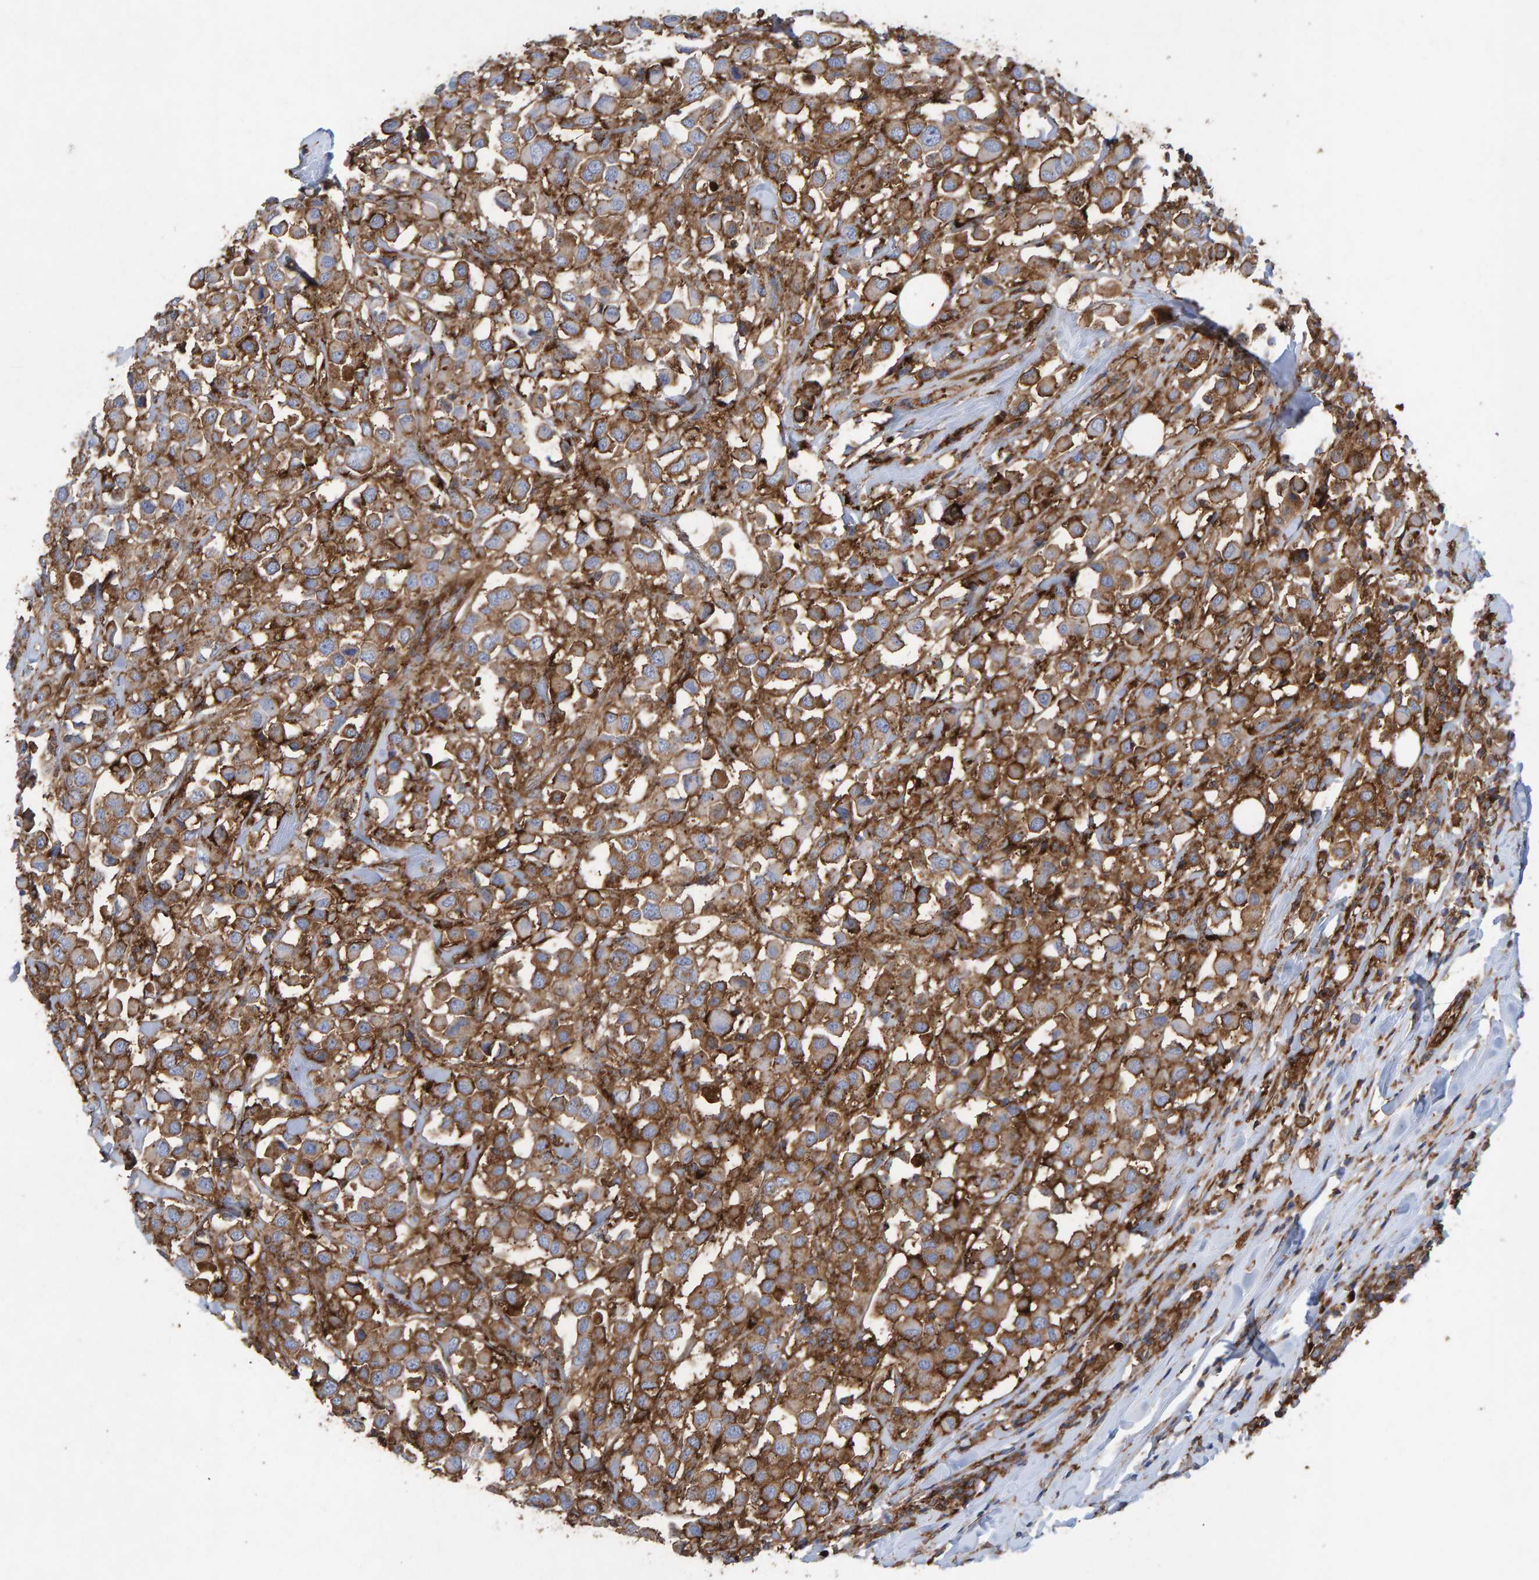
{"staining": {"intensity": "moderate", "quantity": ">75%", "location": "cytoplasmic/membranous"}, "tissue": "breast cancer", "cell_type": "Tumor cells", "image_type": "cancer", "snomed": [{"axis": "morphology", "description": "Duct carcinoma"}, {"axis": "topography", "description": "Breast"}], "caption": "Protein analysis of invasive ductal carcinoma (breast) tissue reveals moderate cytoplasmic/membranous staining in approximately >75% of tumor cells.", "gene": "MVP", "patient": {"sex": "female", "age": 61}}